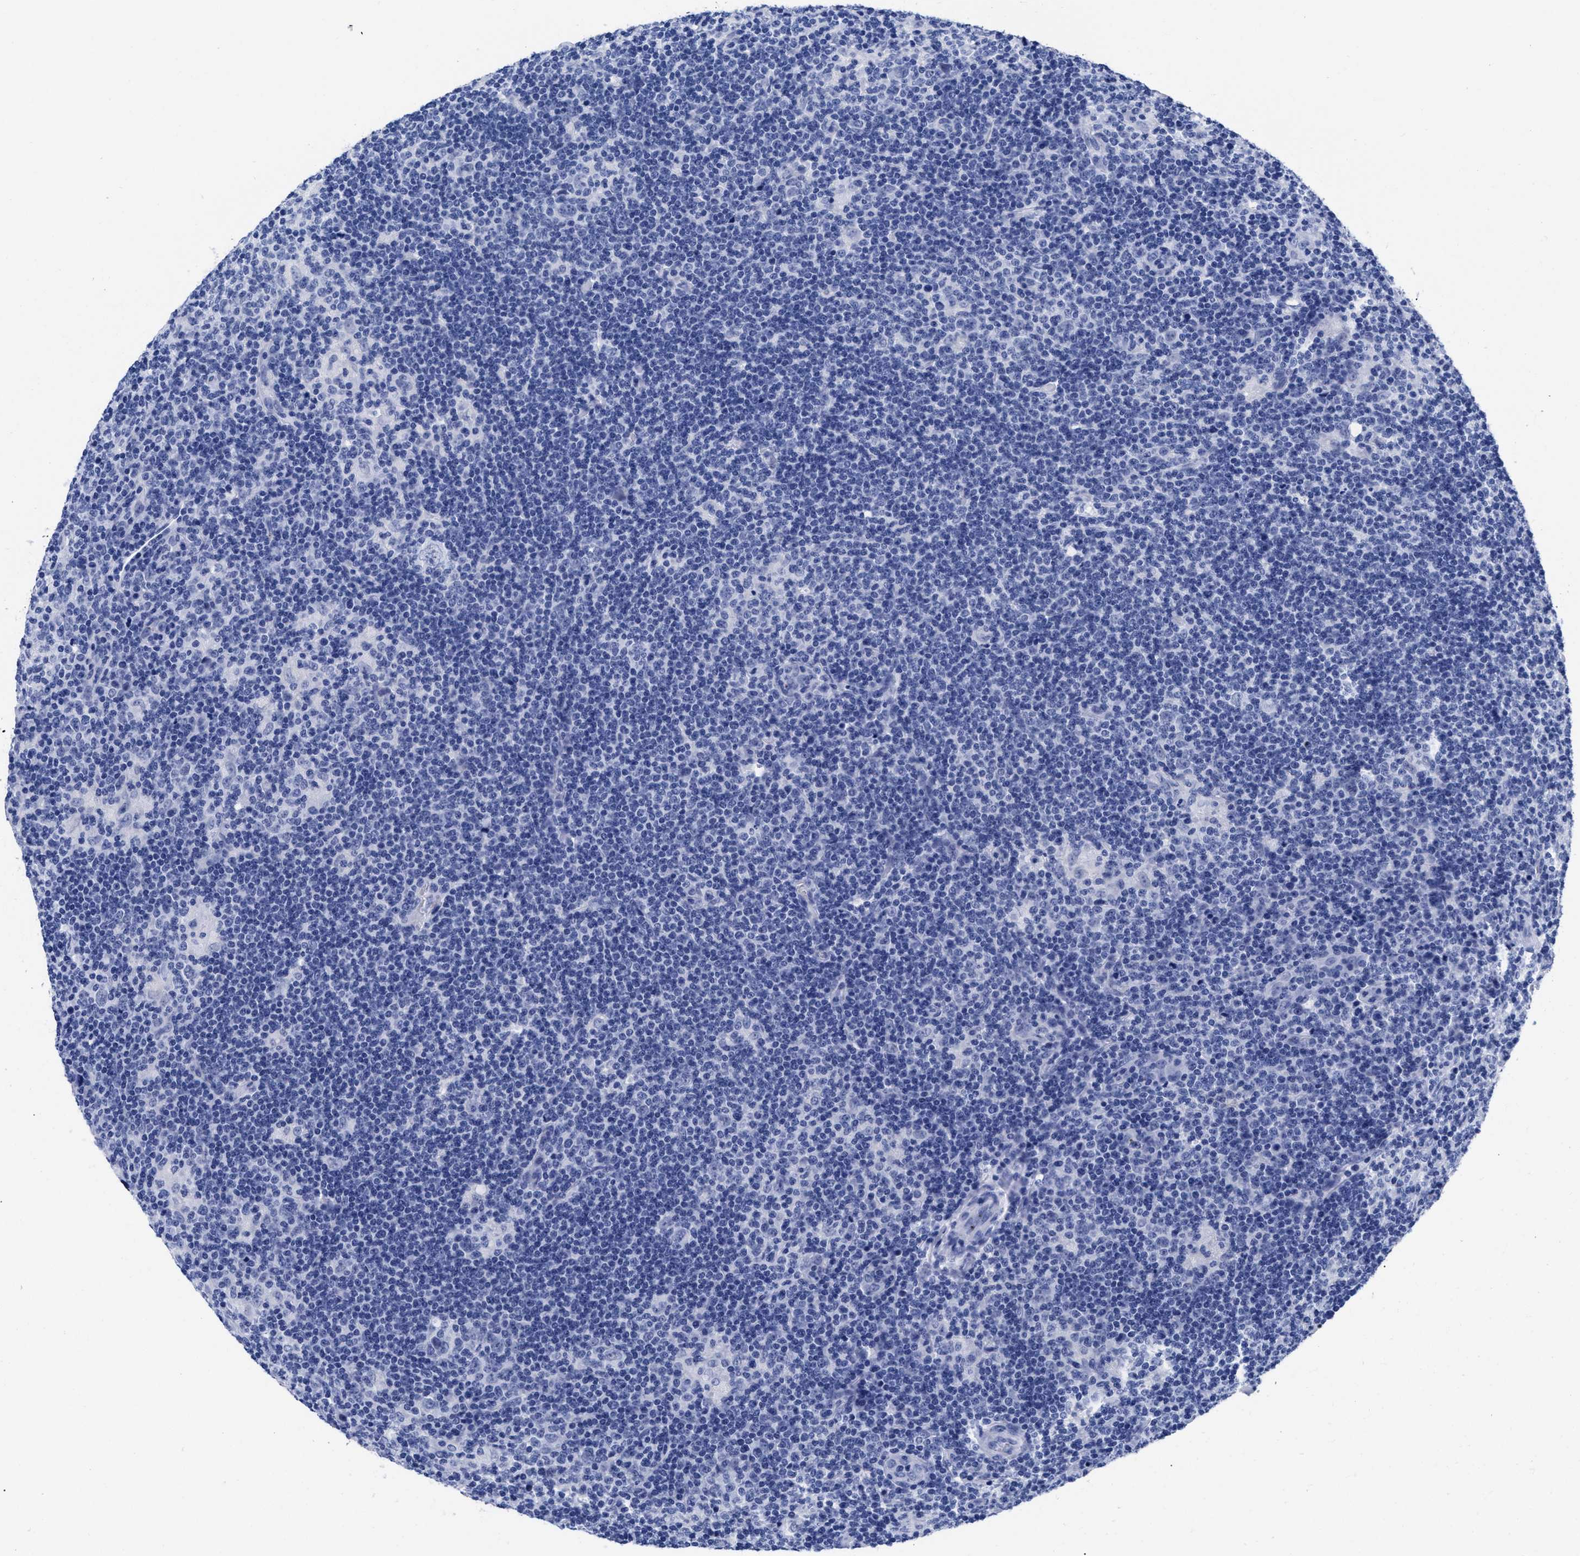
{"staining": {"intensity": "negative", "quantity": "none", "location": "none"}, "tissue": "lymphoma", "cell_type": "Tumor cells", "image_type": "cancer", "snomed": [{"axis": "morphology", "description": "Hodgkin's disease, NOS"}, {"axis": "topography", "description": "Lymph node"}], "caption": "Tumor cells are negative for brown protein staining in lymphoma.", "gene": "TREML1", "patient": {"sex": "female", "age": 57}}